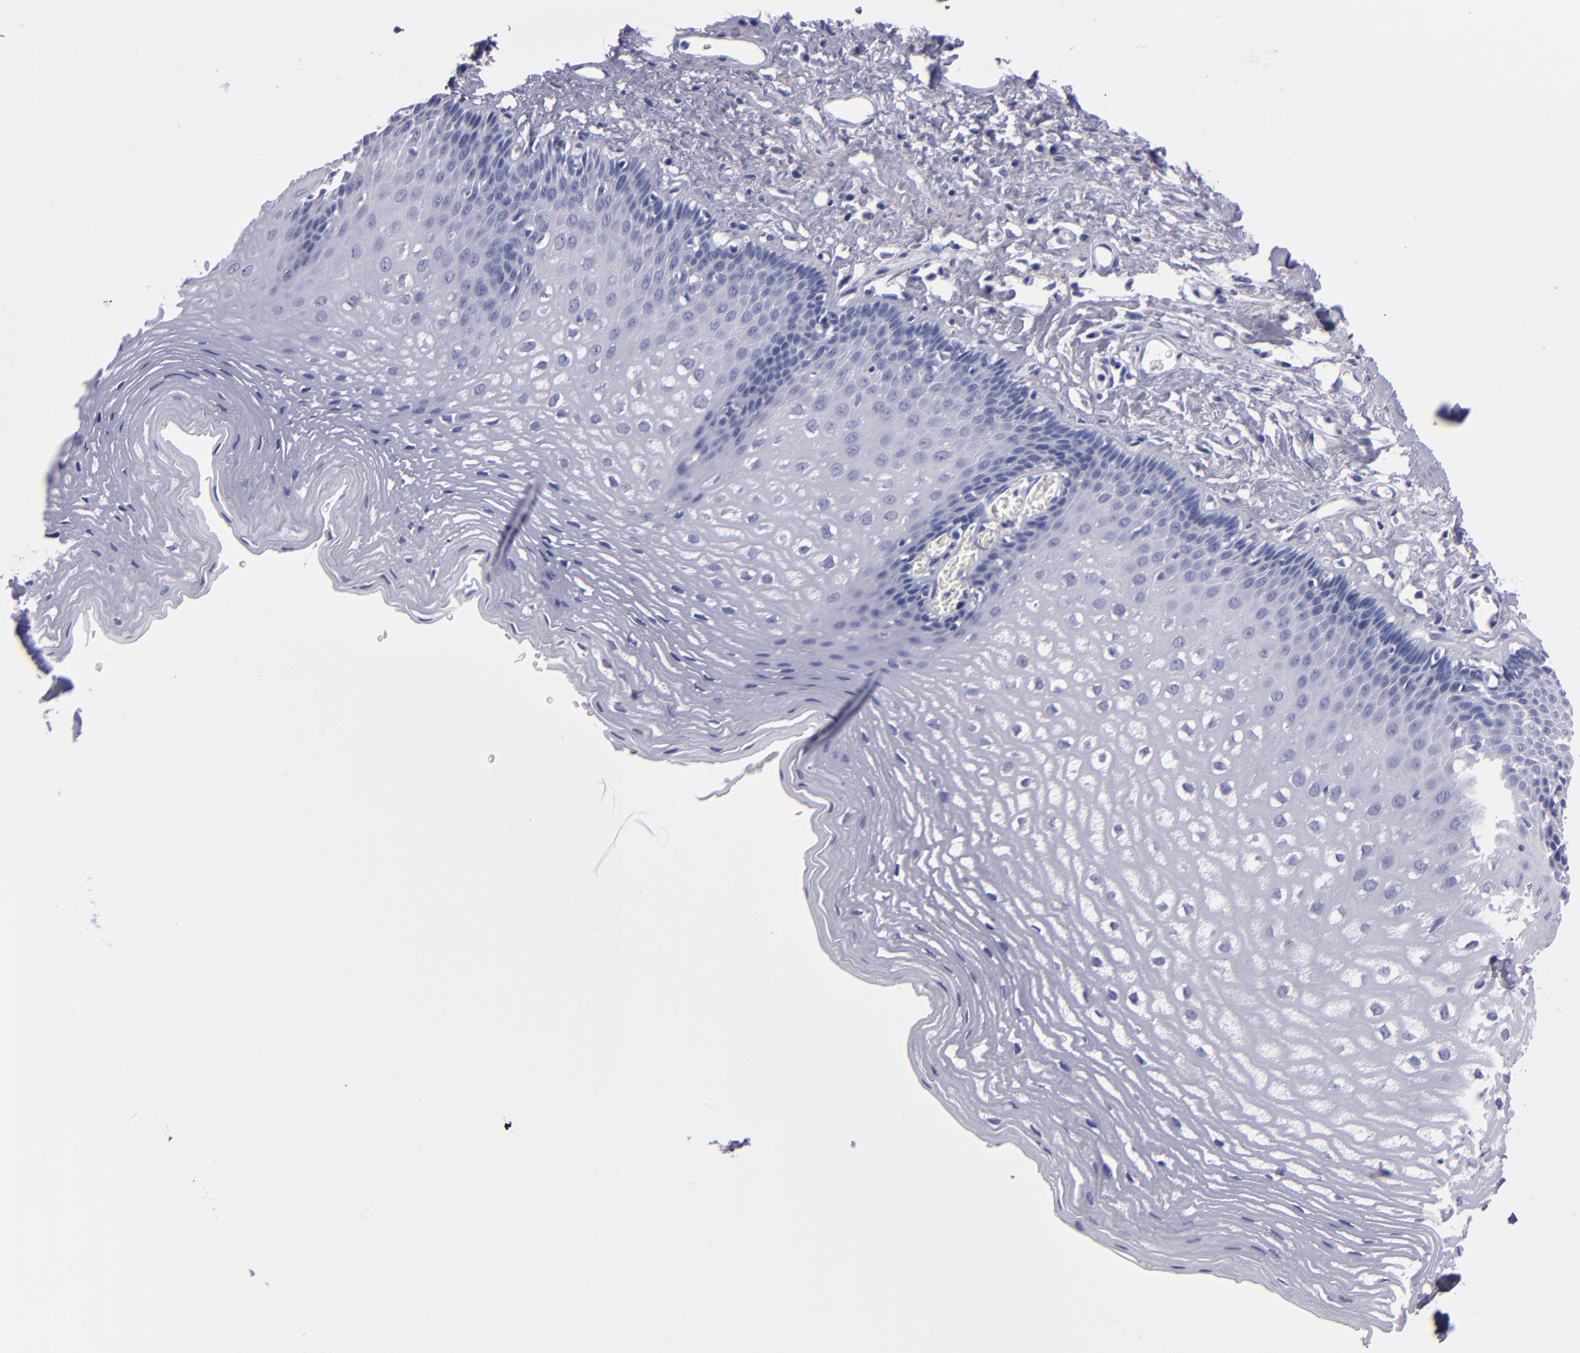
{"staining": {"intensity": "negative", "quantity": "none", "location": "none"}, "tissue": "esophagus", "cell_type": "Squamous epithelial cells", "image_type": "normal", "snomed": [{"axis": "morphology", "description": "Normal tissue, NOS"}, {"axis": "topography", "description": "Esophagus"}], "caption": "High magnification brightfield microscopy of benign esophagus stained with DAB (3,3'-diaminobenzidine) (brown) and counterstained with hematoxylin (blue): squamous epithelial cells show no significant positivity. The staining was performed using DAB (3,3'-diaminobenzidine) to visualize the protein expression in brown, while the nuclei were stained in blue with hematoxylin (Magnification: 20x).", "gene": "HNF1B", "patient": {"sex": "female", "age": 70}}